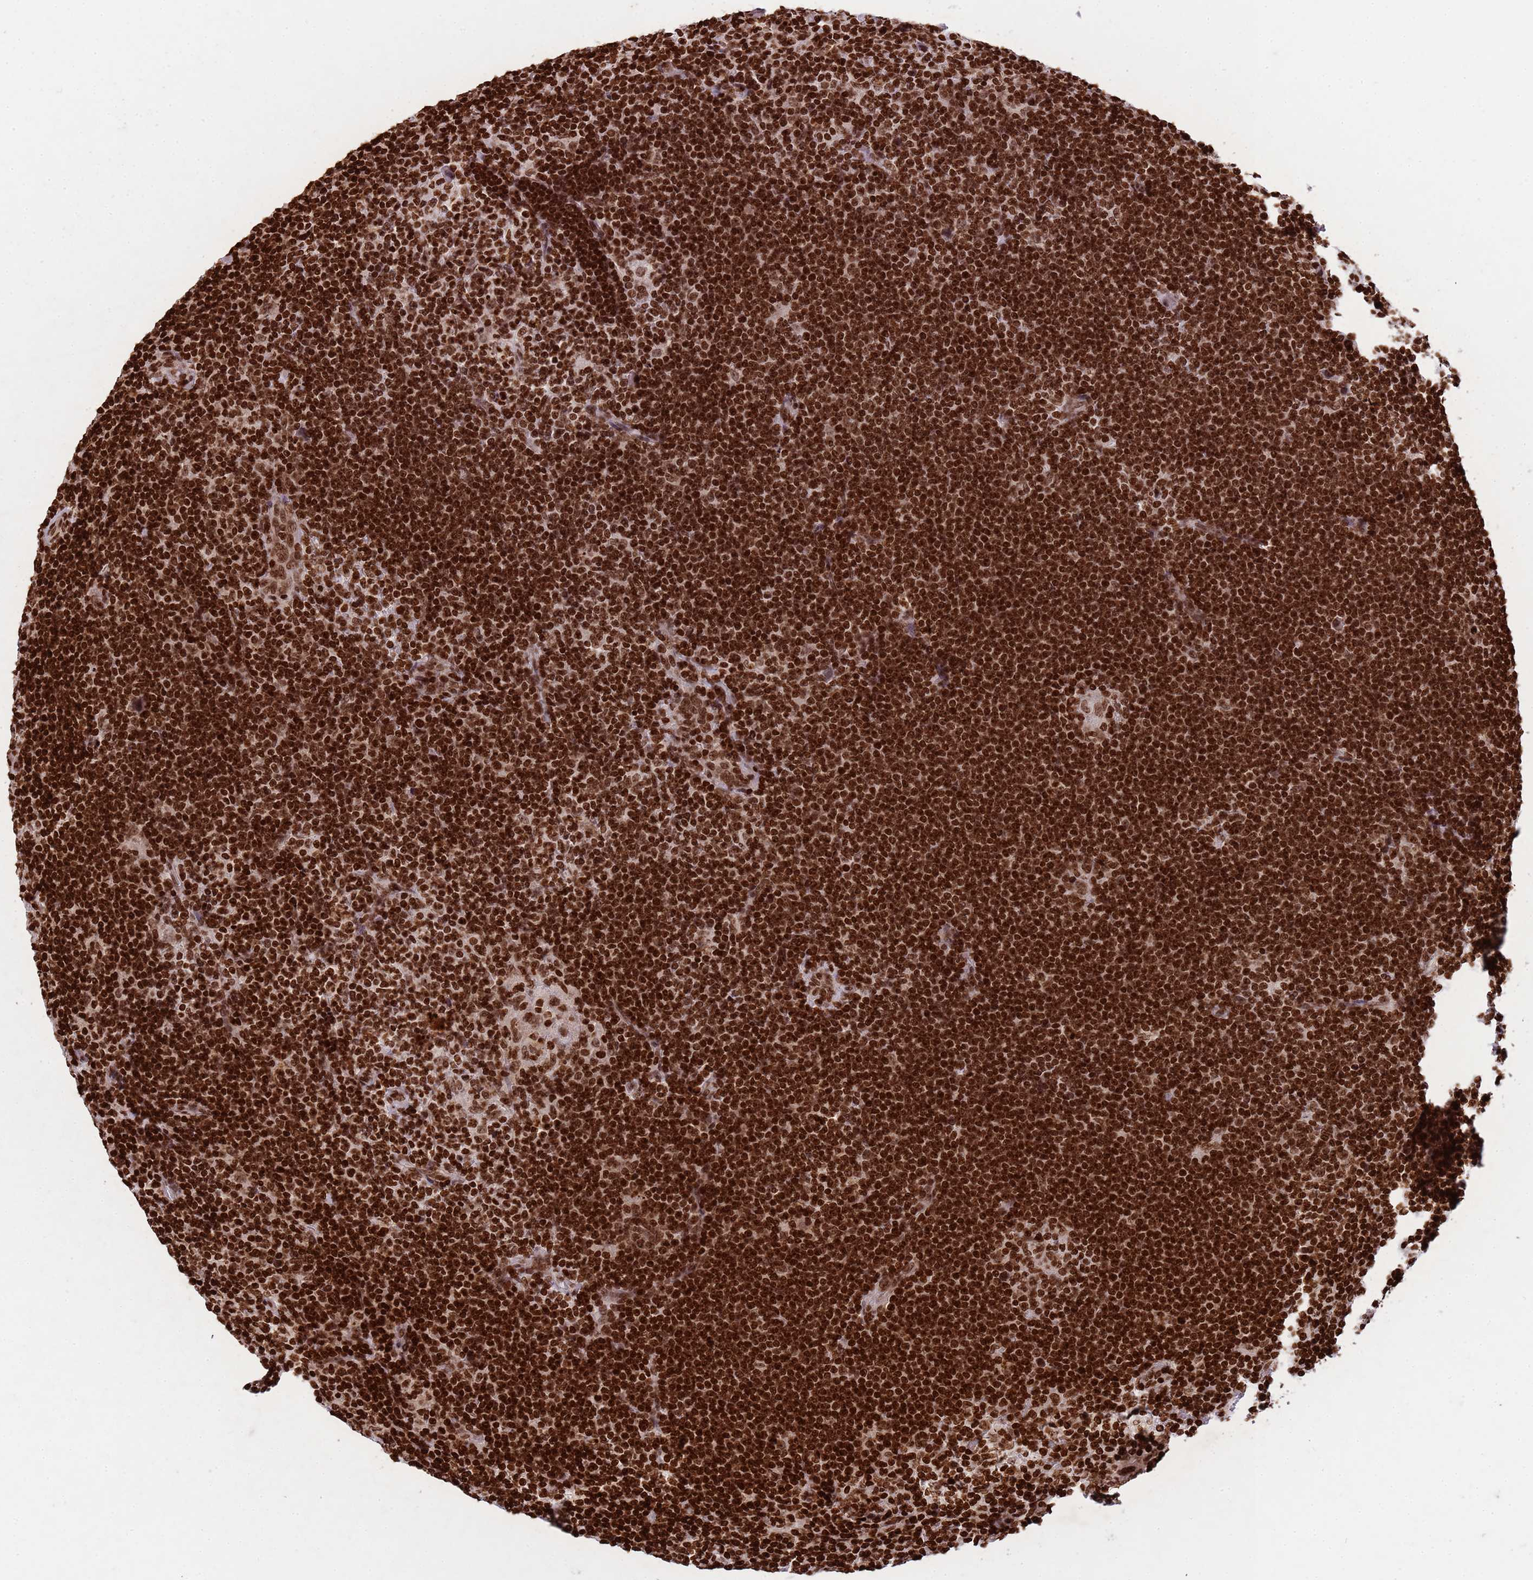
{"staining": {"intensity": "moderate", "quantity": ">75%", "location": "nuclear"}, "tissue": "lymphoma", "cell_type": "Tumor cells", "image_type": "cancer", "snomed": [{"axis": "morphology", "description": "Hodgkin's disease, NOS"}, {"axis": "topography", "description": "Lymph node"}], "caption": "Brown immunohistochemical staining in human lymphoma displays moderate nuclear expression in approximately >75% of tumor cells. (DAB (3,3'-diaminobenzidine) IHC, brown staining for protein, blue staining for nuclei).", "gene": "H3-3B", "patient": {"sex": "female", "age": 57}}